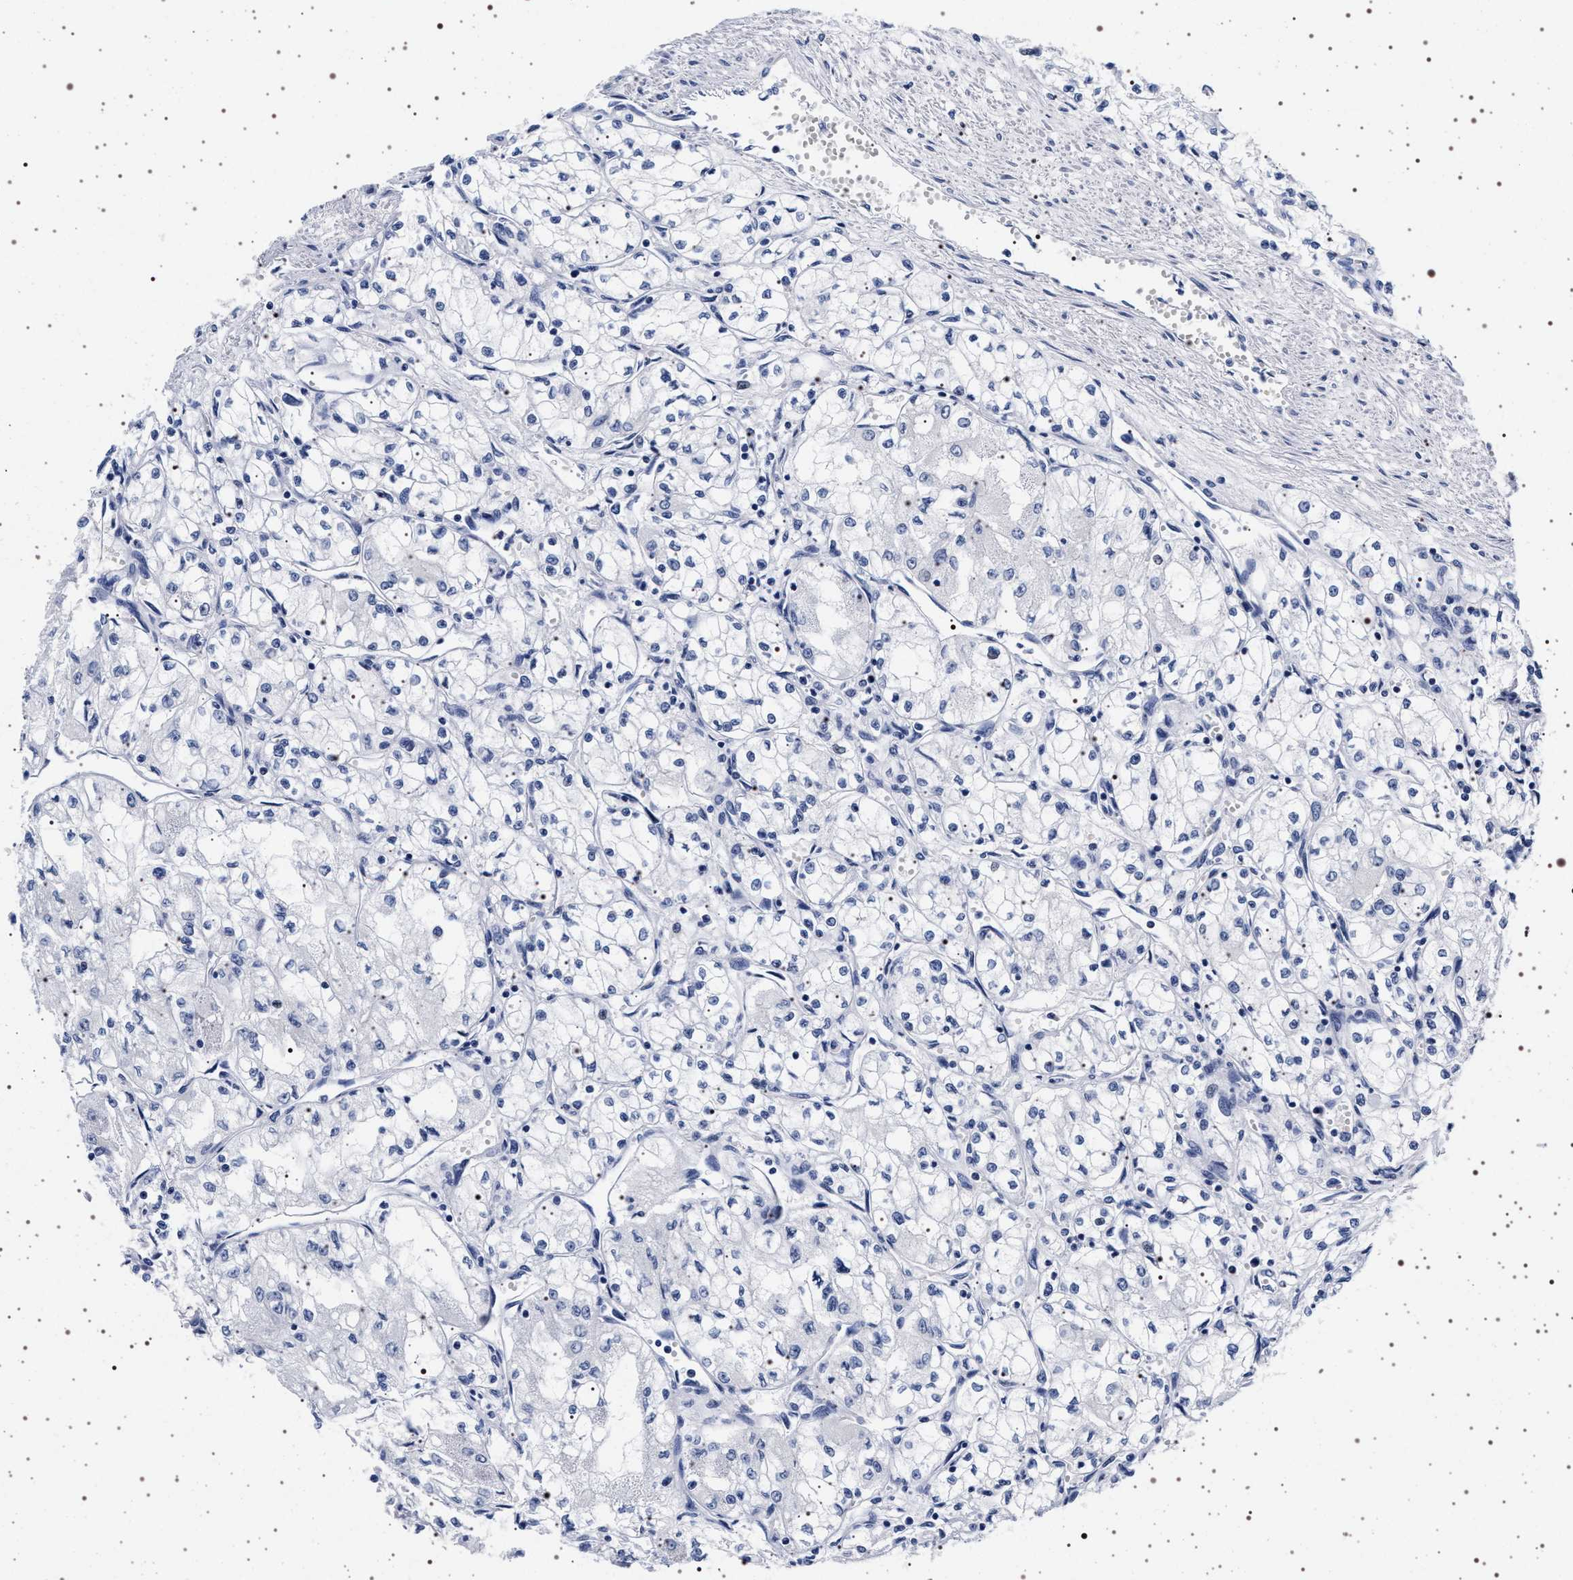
{"staining": {"intensity": "negative", "quantity": "none", "location": "none"}, "tissue": "renal cancer", "cell_type": "Tumor cells", "image_type": "cancer", "snomed": [{"axis": "morphology", "description": "Normal tissue, NOS"}, {"axis": "morphology", "description": "Adenocarcinoma, NOS"}, {"axis": "topography", "description": "Kidney"}], "caption": "Immunohistochemistry photomicrograph of renal cancer (adenocarcinoma) stained for a protein (brown), which exhibits no expression in tumor cells.", "gene": "SYN1", "patient": {"sex": "male", "age": 59}}